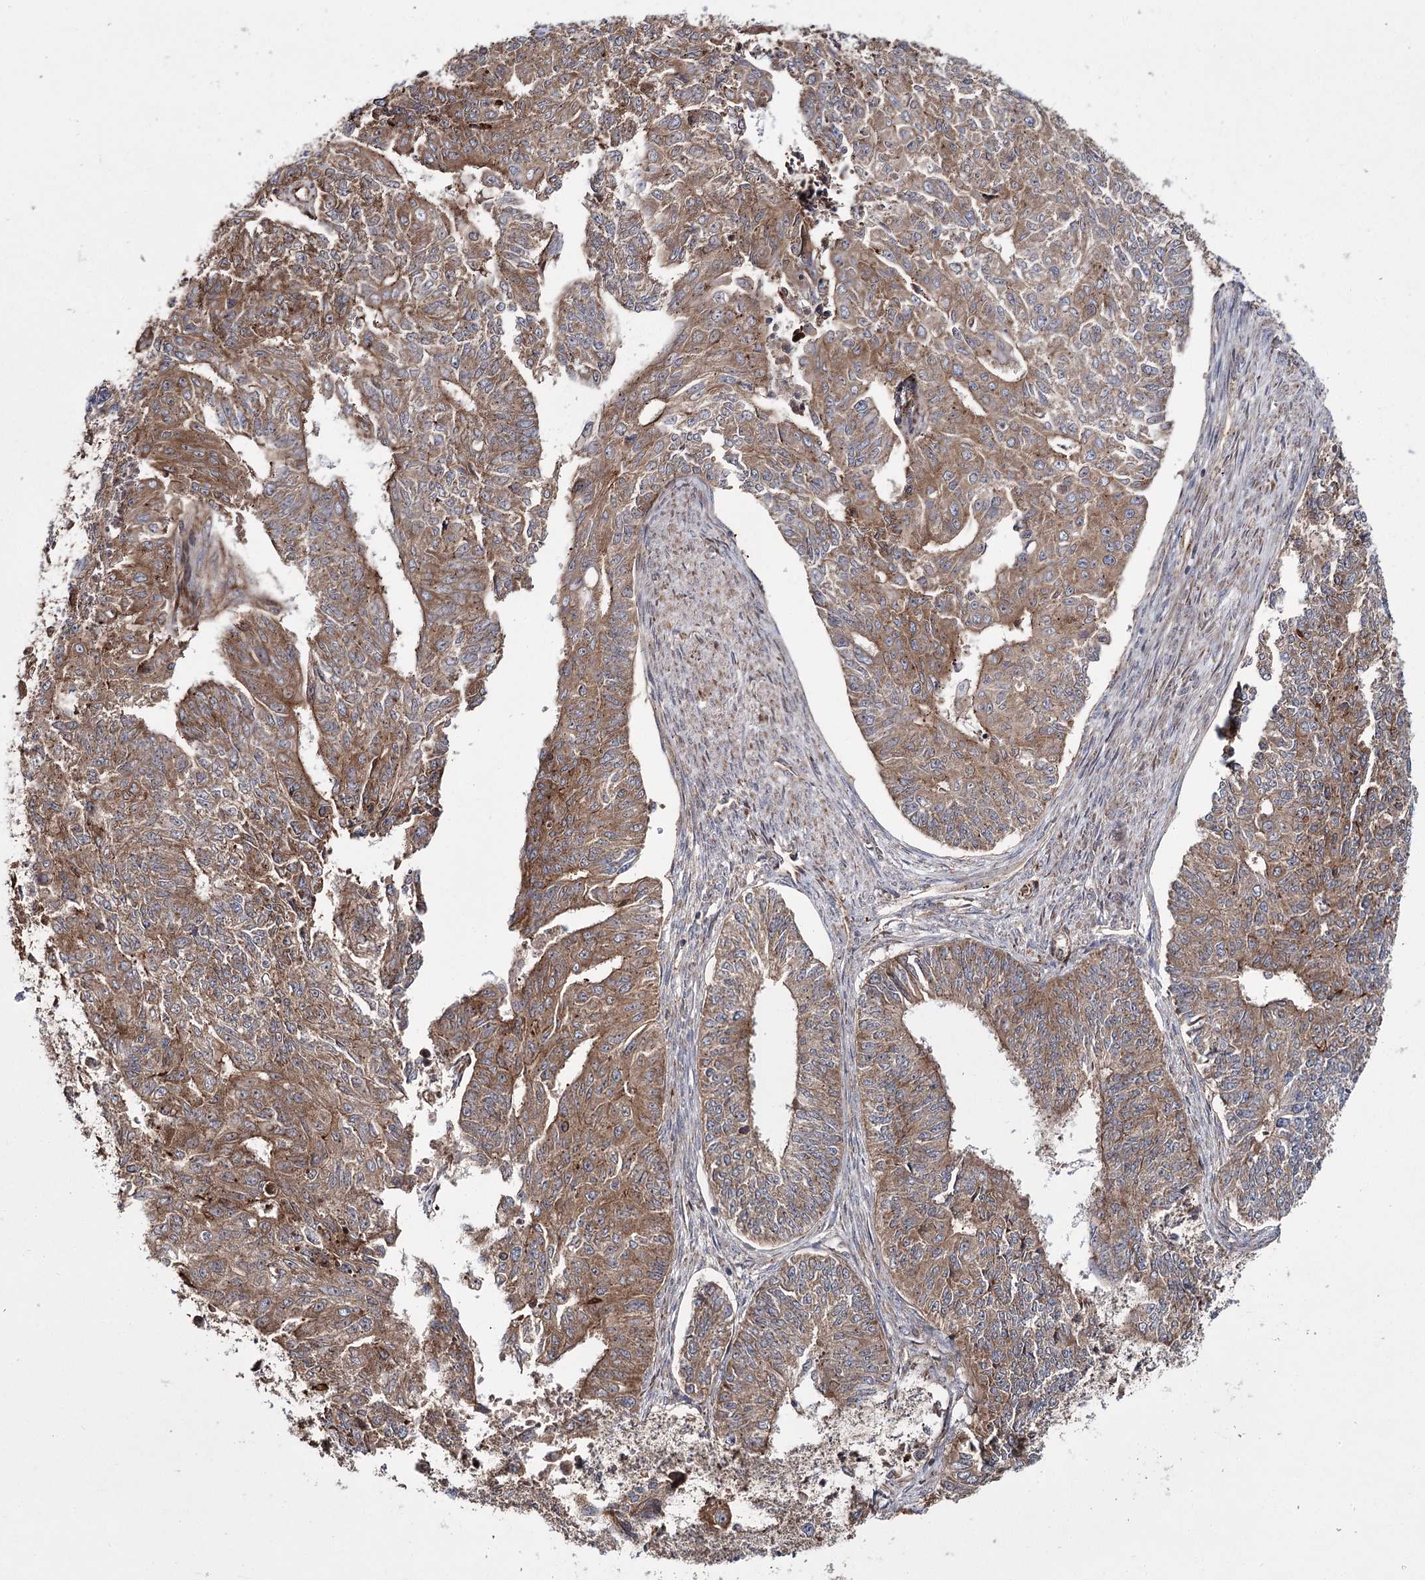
{"staining": {"intensity": "moderate", "quantity": ">75%", "location": "cytoplasmic/membranous"}, "tissue": "endometrial cancer", "cell_type": "Tumor cells", "image_type": "cancer", "snomed": [{"axis": "morphology", "description": "Adenocarcinoma, NOS"}, {"axis": "topography", "description": "Endometrium"}], "caption": "This image displays endometrial adenocarcinoma stained with immunohistochemistry to label a protein in brown. The cytoplasmic/membranous of tumor cells show moderate positivity for the protein. Nuclei are counter-stained blue.", "gene": "HECTD2", "patient": {"sex": "female", "age": 32}}